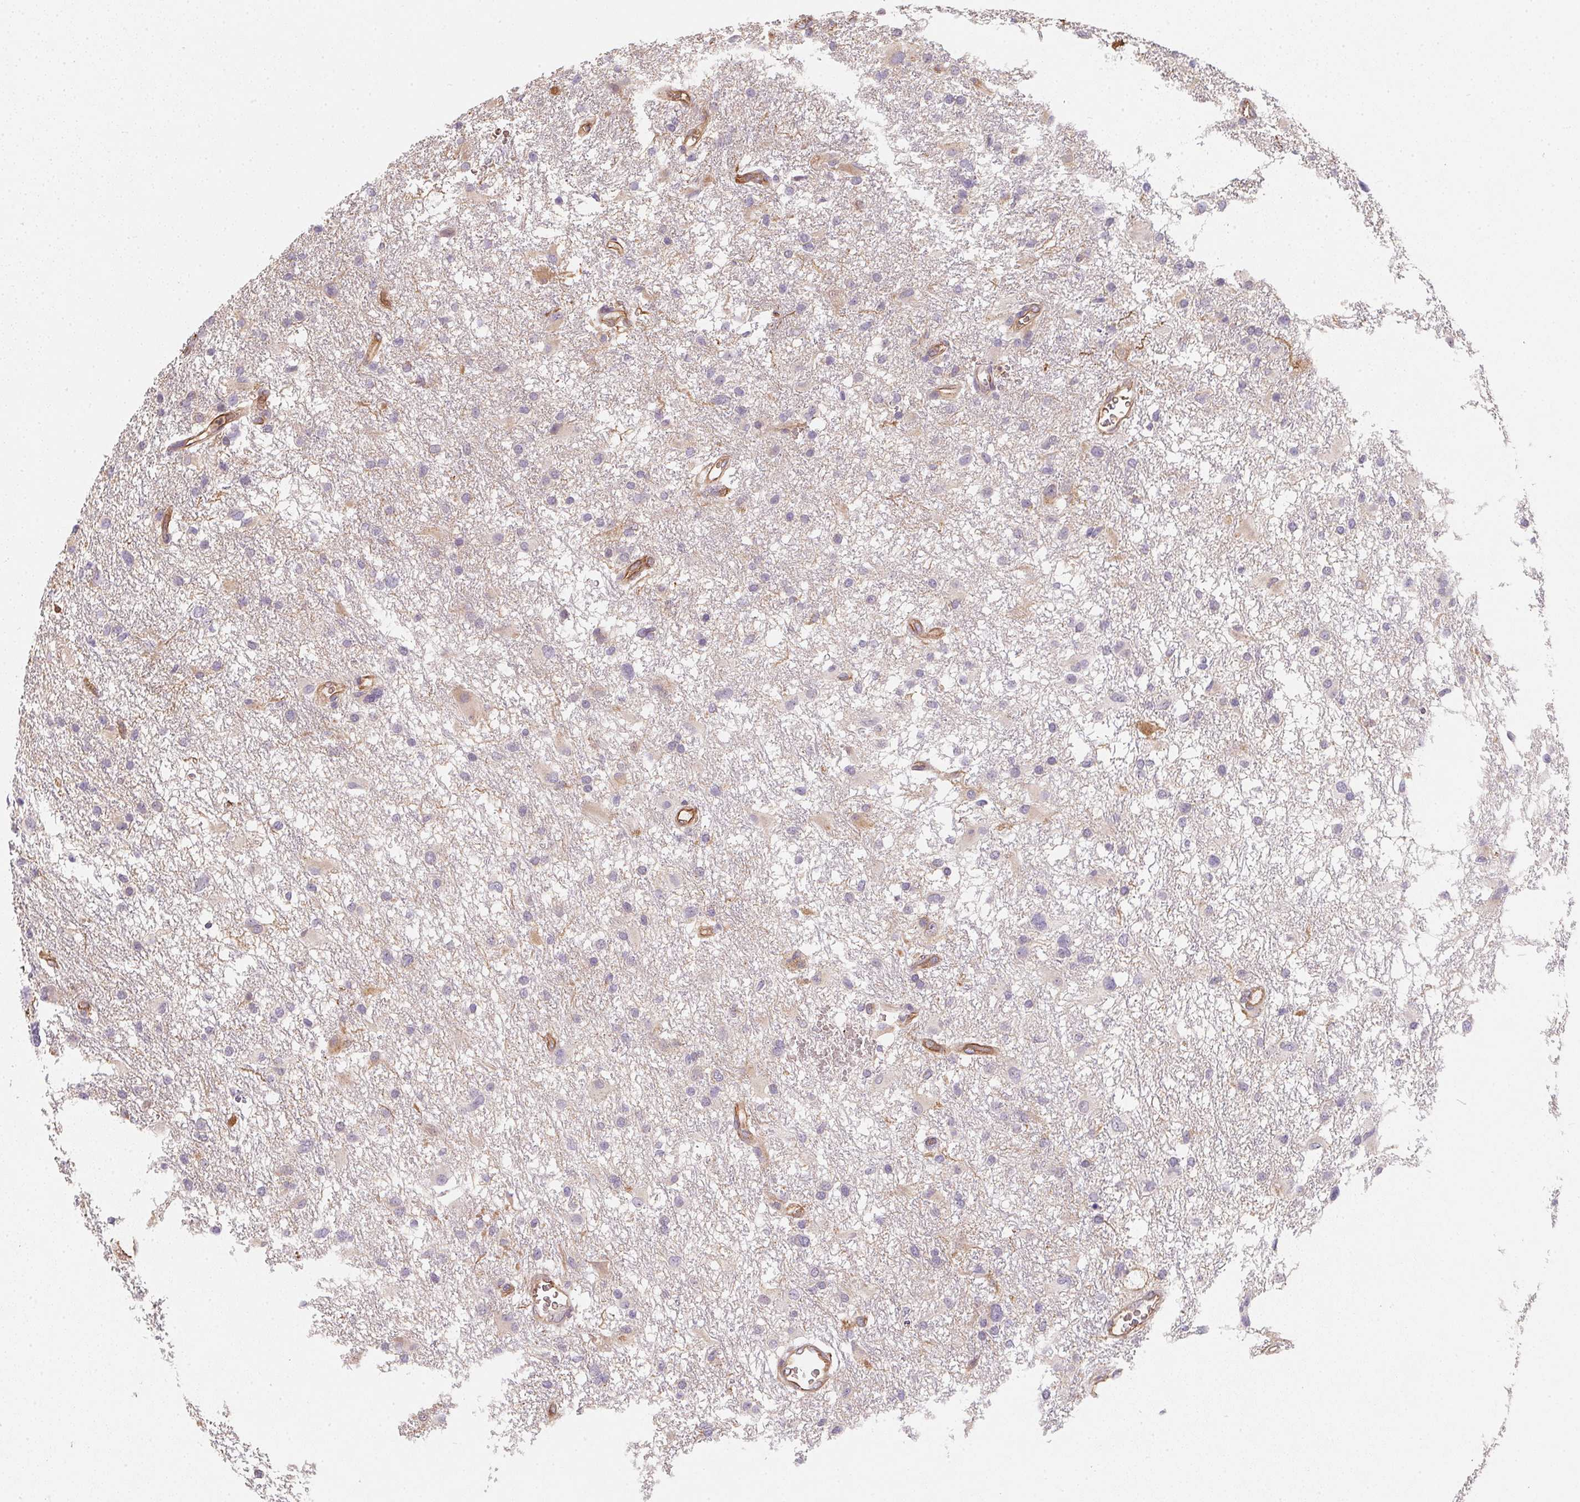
{"staining": {"intensity": "negative", "quantity": "none", "location": "none"}, "tissue": "glioma", "cell_type": "Tumor cells", "image_type": "cancer", "snomed": [{"axis": "morphology", "description": "Glioma, malignant, High grade"}, {"axis": "topography", "description": "Brain"}], "caption": "High power microscopy histopathology image of an immunohistochemistry (IHC) image of glioma, revealing no significant expression in tumor cells.", "gene": "TBKBP1", "patient": {"sex": "male", "age": 53}}